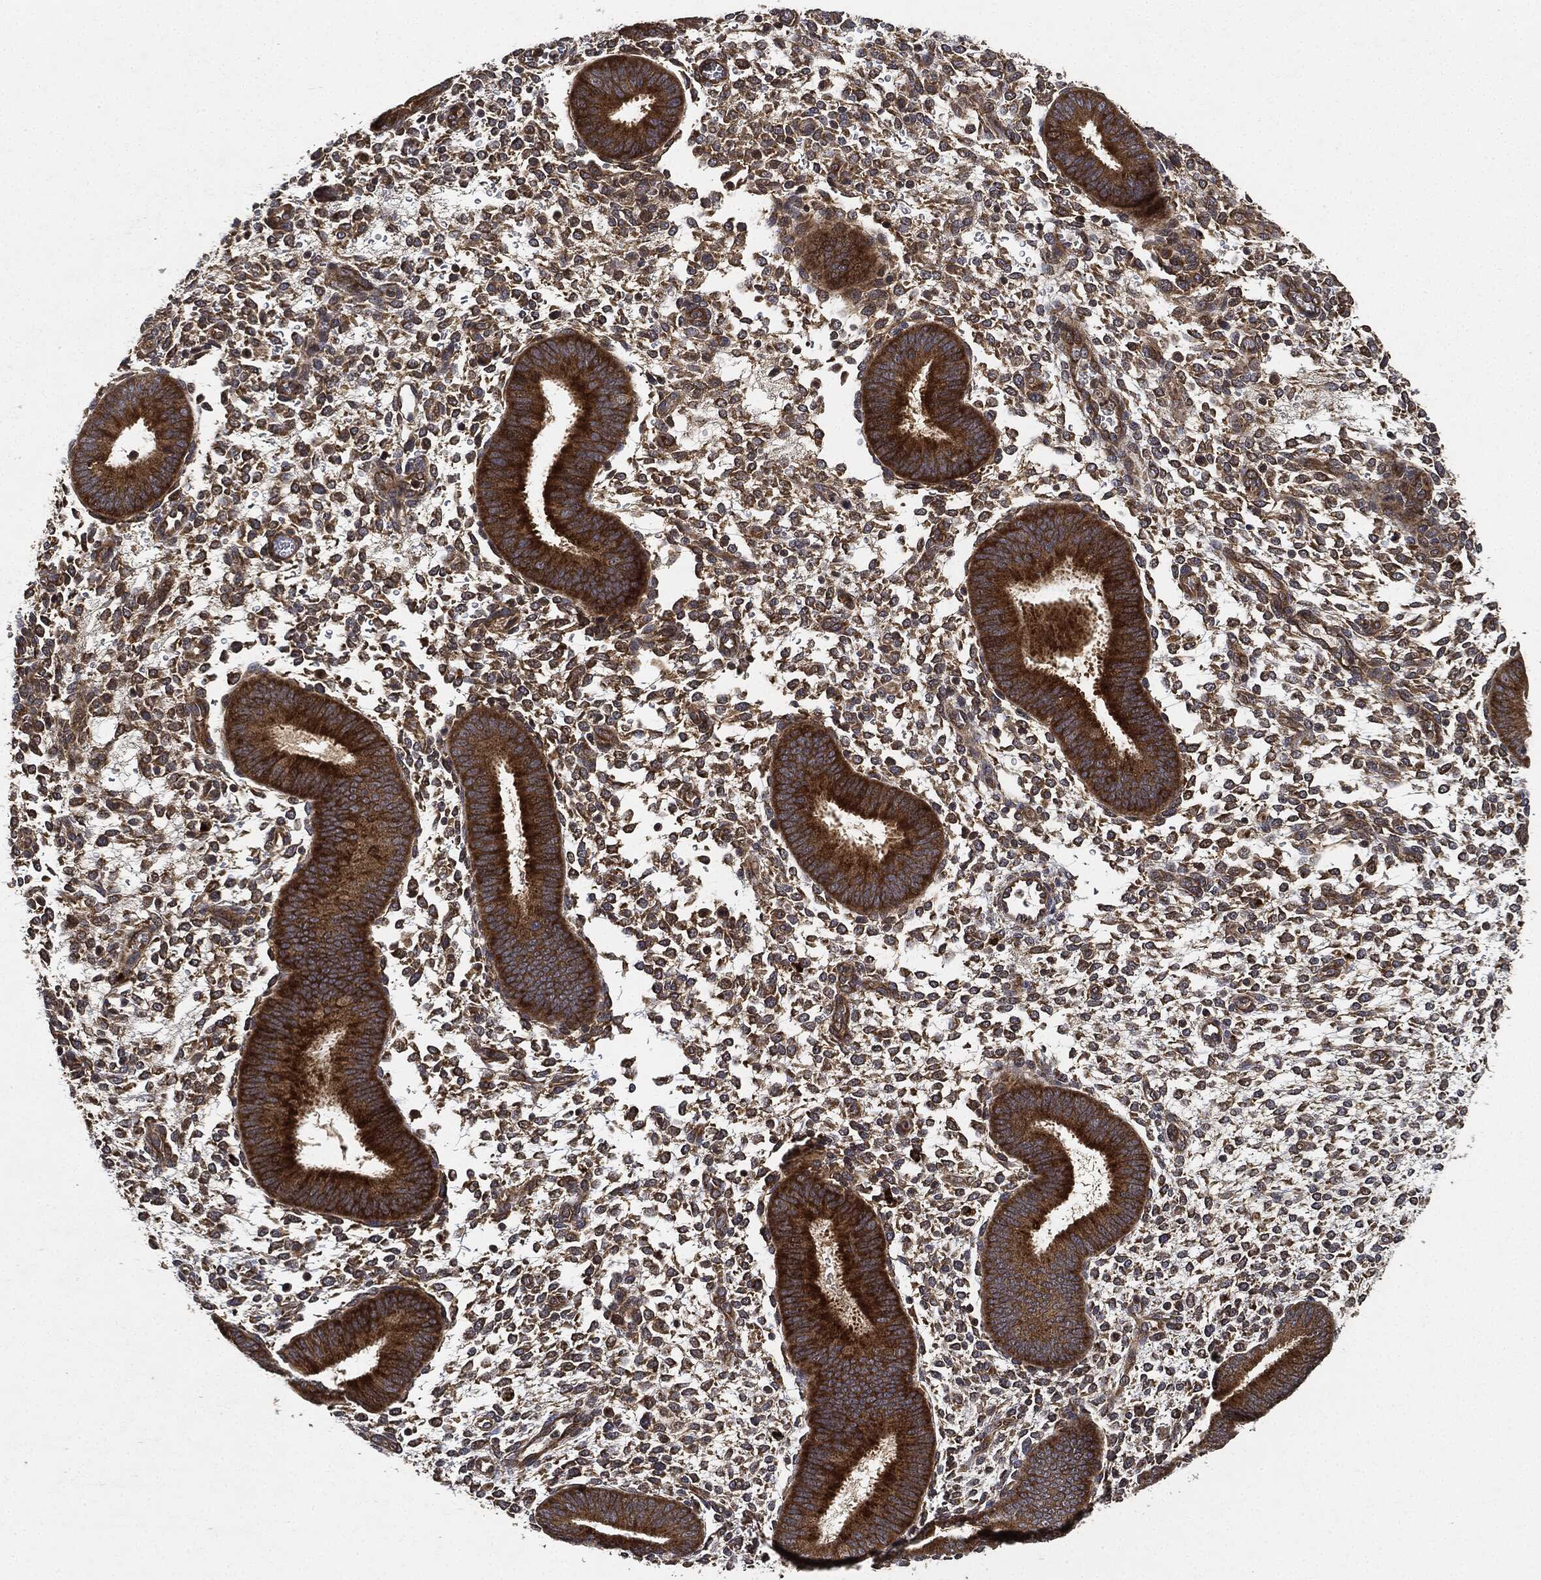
{"staining": {"intensity": "moderate", "quantity": "25%-75%", "location": "cytoplasmic/membranous"}, "tissue": "endometrium", "cell_type": "Cells in endometrial stroma", "image_type": "normal", "snomed": [{"axis": "morphology", "description": "Normal tissue, NOS"}, {"axis": "topography", "description": "Endometrium"}], "caption": "Moderate cytoplasmic/membranous staining is appreciated in about 25%-75% of cells in endometrial stroma in unremarkable endometrium.", "gene": "MLST8", "patient": {"sex": "female", "age": 39}}